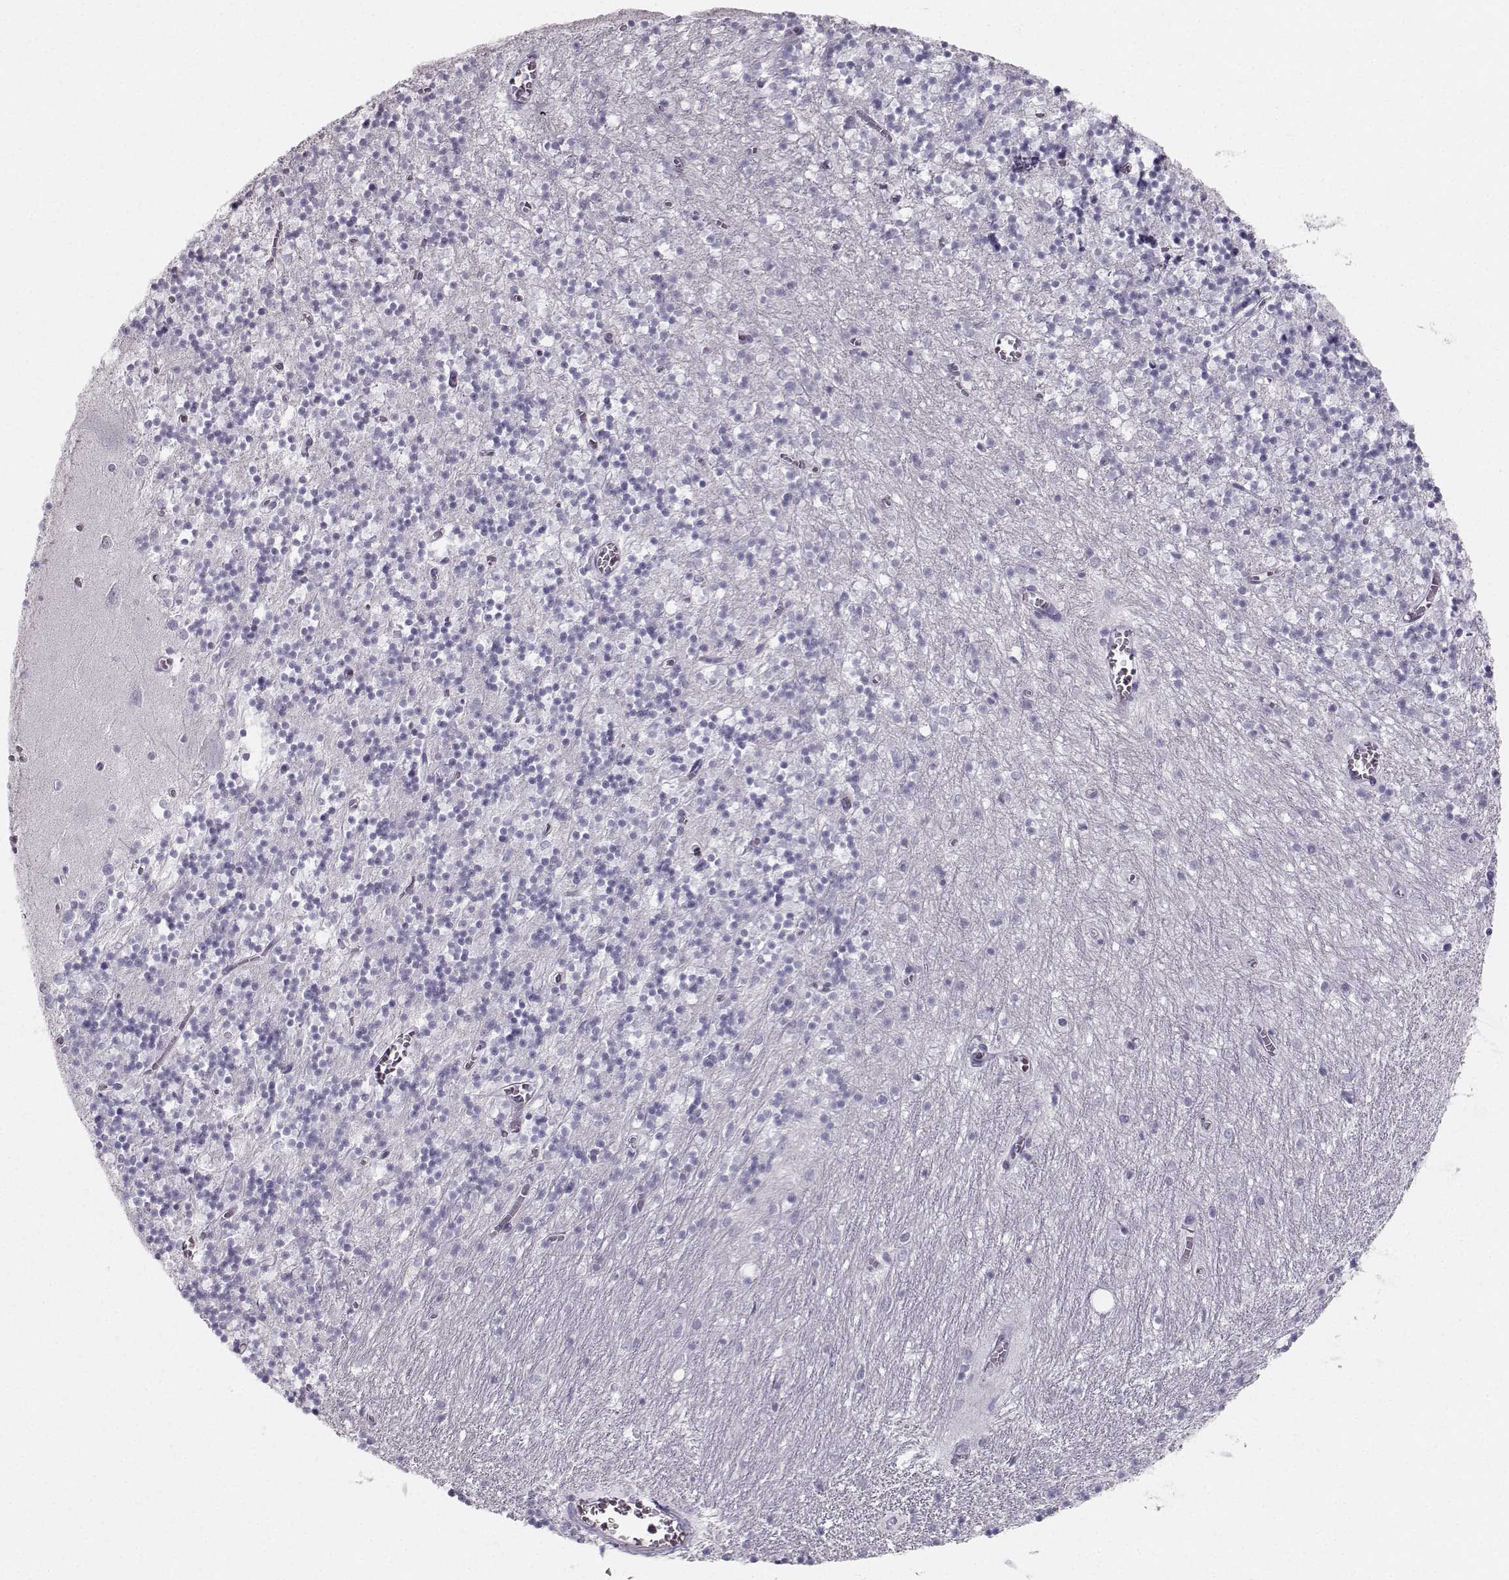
{"staining": {"intensity": "negative", "quantity": "none", "location": "none"}, "tissue": "cerebellum", "cell_type": "Cells in granular layer", "image_type": "normal", "snomed": [{"axis": "morphology", "description": "Normal tissue, NOS"}, {"axis": "topography", "description": "Cerebellum"}], "caption": "Immunohistochemistry photomicrograph of benign human cerebellum stained for a protein (brown), which exhibits no expression in cells in granular layer.", "gene": "CASR", "patient": {"sex": "female", "age": 64}}